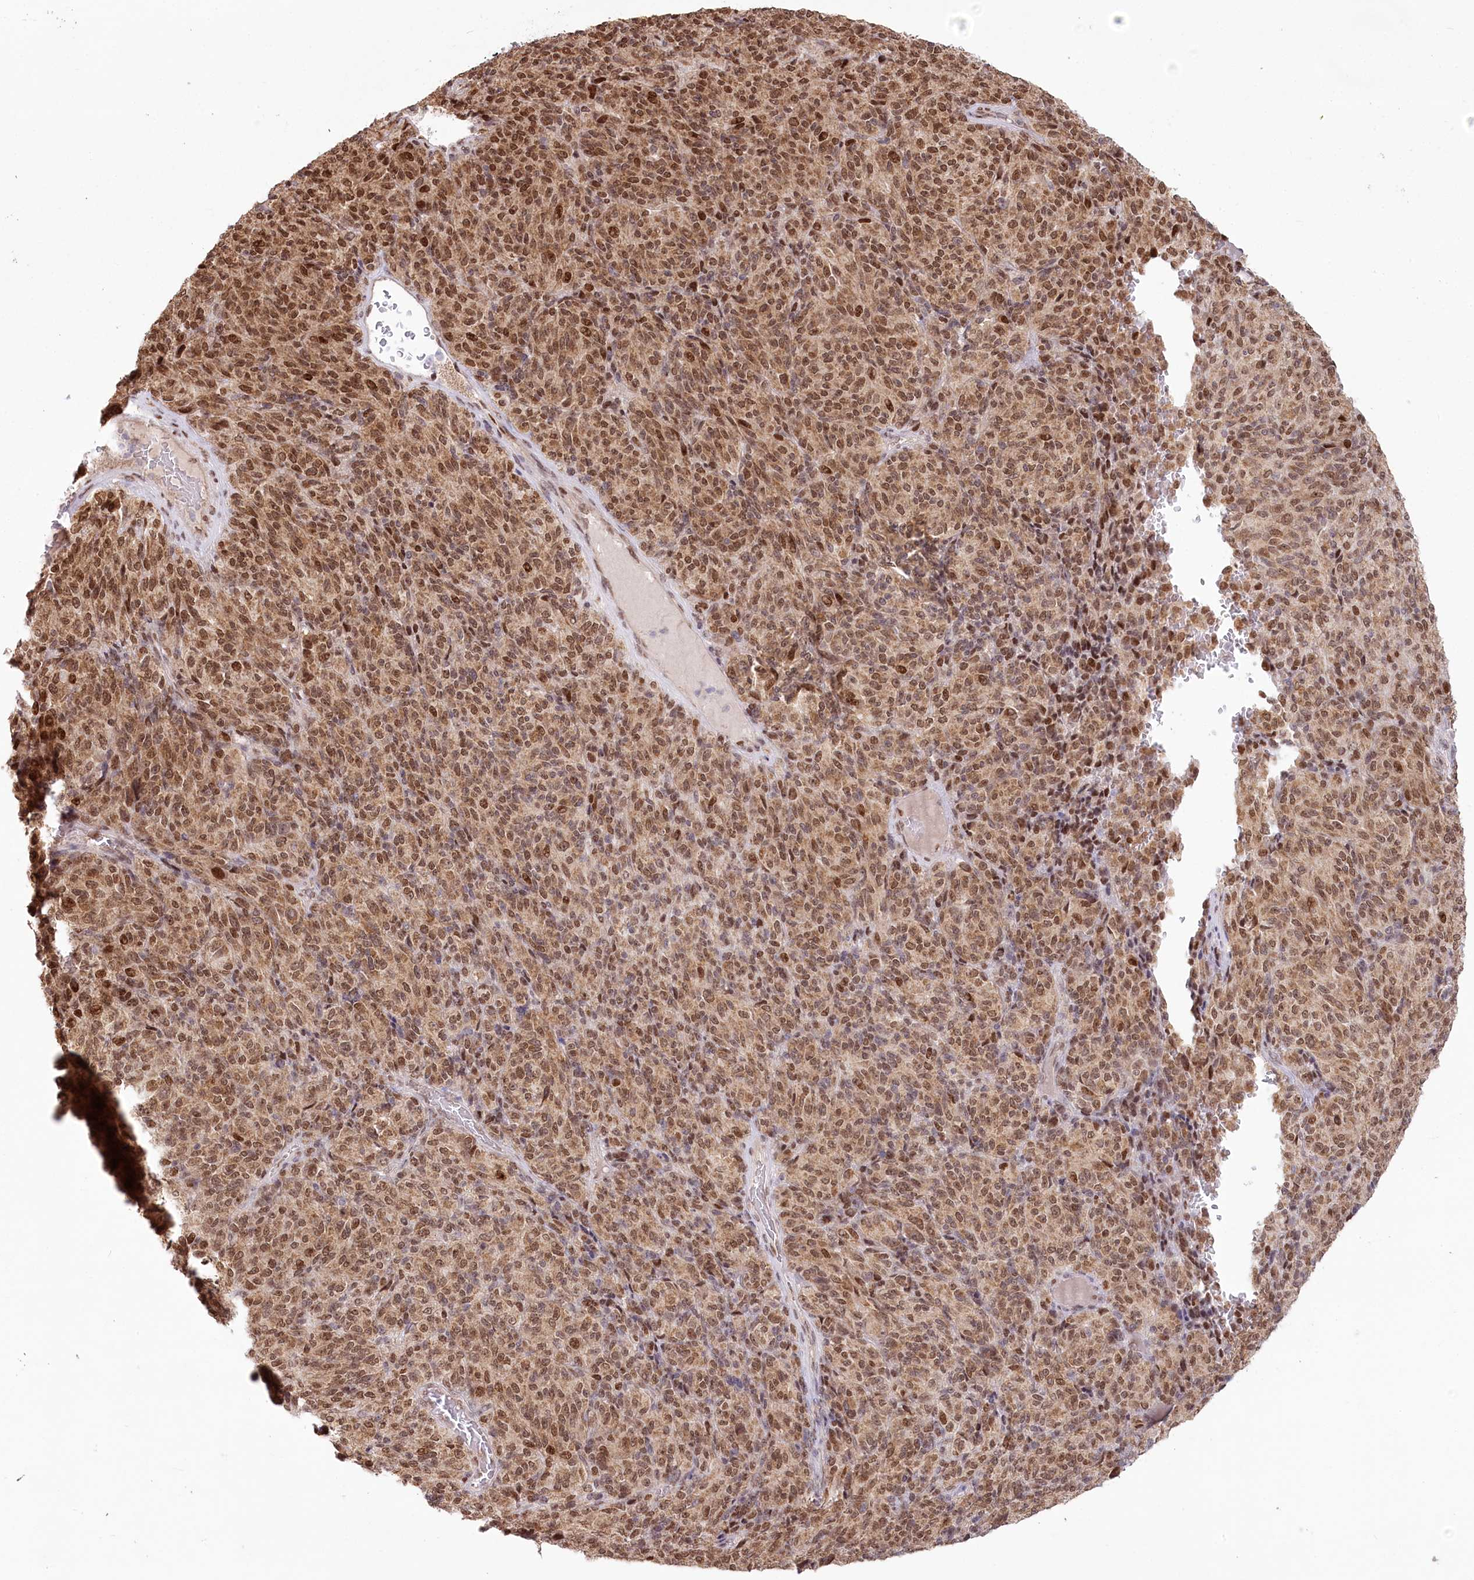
{"staining": {"intensity": "moderate", "quantity": ">75%", "location": "cytoplasmic/membranous,nuclear"}, "tissue": "melanoma", "cell_type": "Tumor cells", "image_type": "cancer", "snomed": [{"axis": "morphology", "description": "Malignant melanoma, Metastatic site"}, {"axis": "topography", "description": "Brain"}], "caption": "Immunohistochemical staining of human melanoma displays medium levels of moderate cytoplasmic/membranous and nuclear protein staining in approximately >75% of tumor cells.", "gene": "PYURF", "patient": {"sex": "female", "age": 56}}